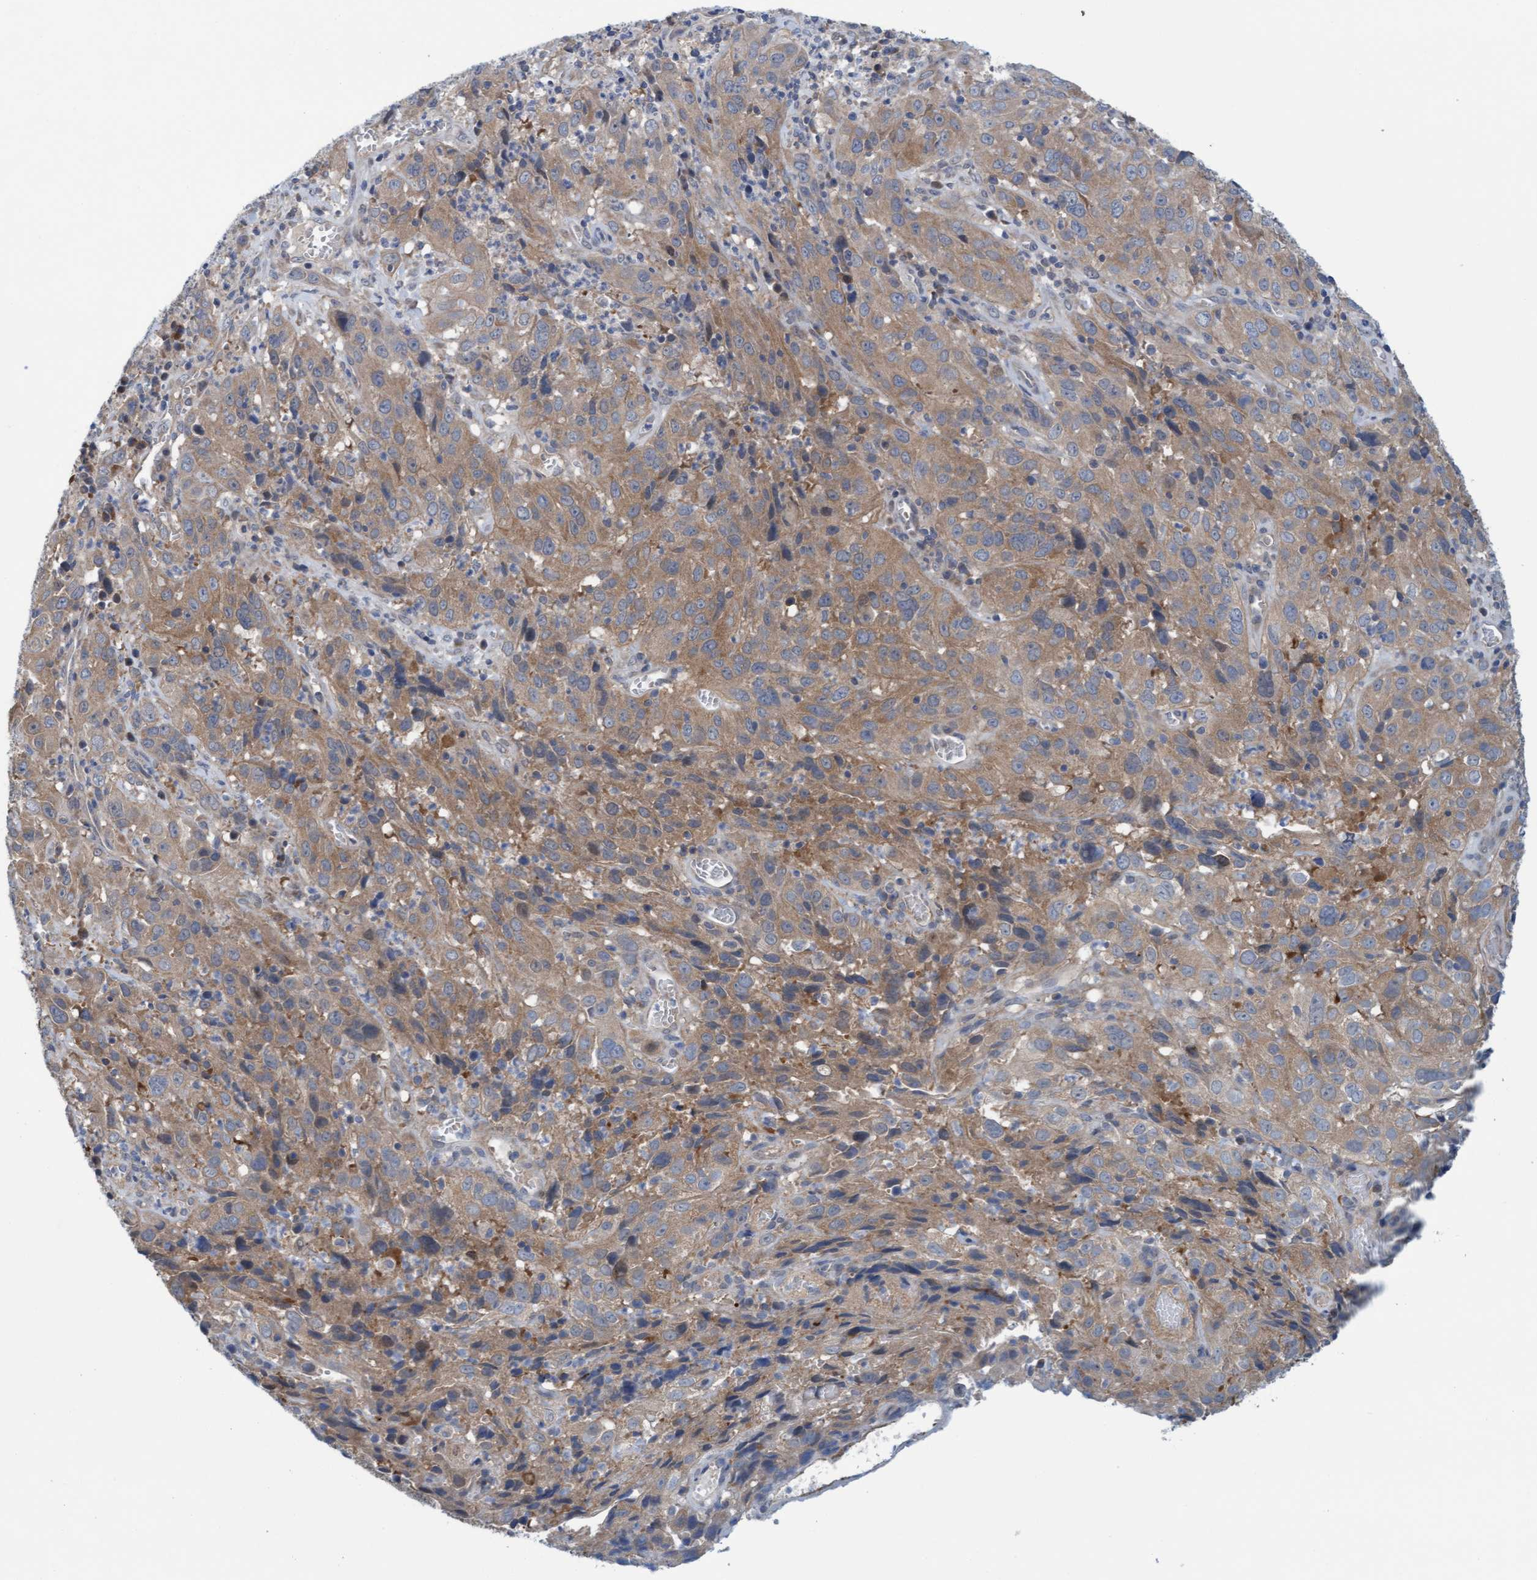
{"staining": {"intensity": "weak", "quantity": ">75%", "location": "cytoplasmic/membranous"}, "tissue": "cervical cancer", "cell_type": "Tumor cells", "image_type": "cancer", "snomed": [{"axis": "morphology", "description": "Squamous cell carcinoma, NOS"}, {"axis": "topography", "description": "Cervix"}], "caption": "Tumor cells demonstrate low levels of weak cytoplasmic/membranous expression in approximately >75% of cells in squamous cell carcinoma (cervical).", "gene": "KLHL25", "patient": {"sex": "female", "age": 32}}